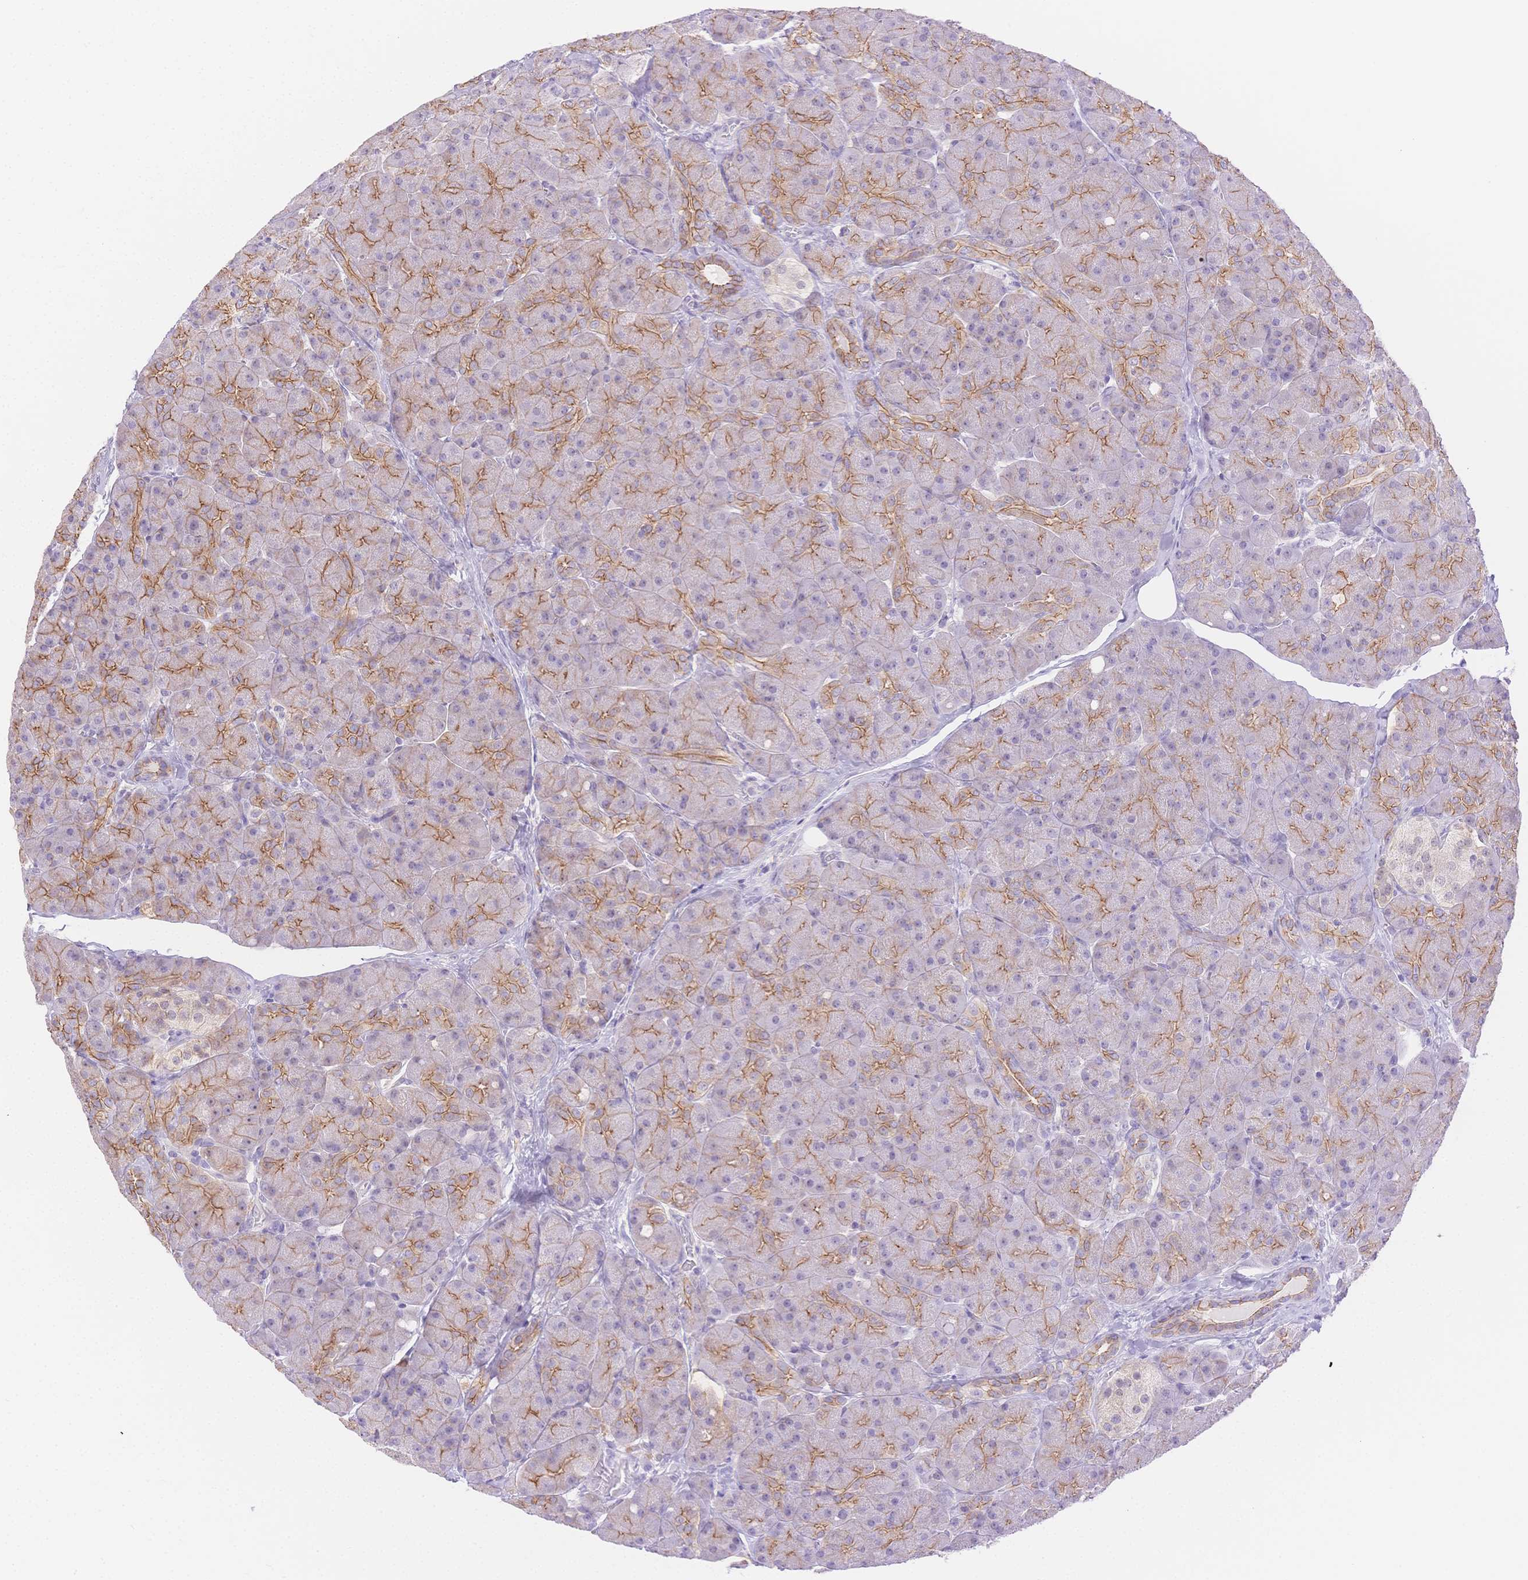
{"staining": {"intensity": "moderate", "quantity": "25%-75%", "location": "cytoplasmic/membranous"}, "tissue": "pancreas", "cell_type": "Exocrine glandular cells", "image_type": "normal", "snomed": [{"axis": "morphology", "description": "Normal tissue, NOS"}, {"axis": "topography", "description": "Pancreas"}], "caption": "Moderate cytoplasmic/membranous positivity for a protein is seen in about 25%-75% of exocrine glandular cells of unremarkable pancreas using immunohistochemistry (IHC).", "gene": "WDR54", "patient": {"sex": "male", "age": 55}}